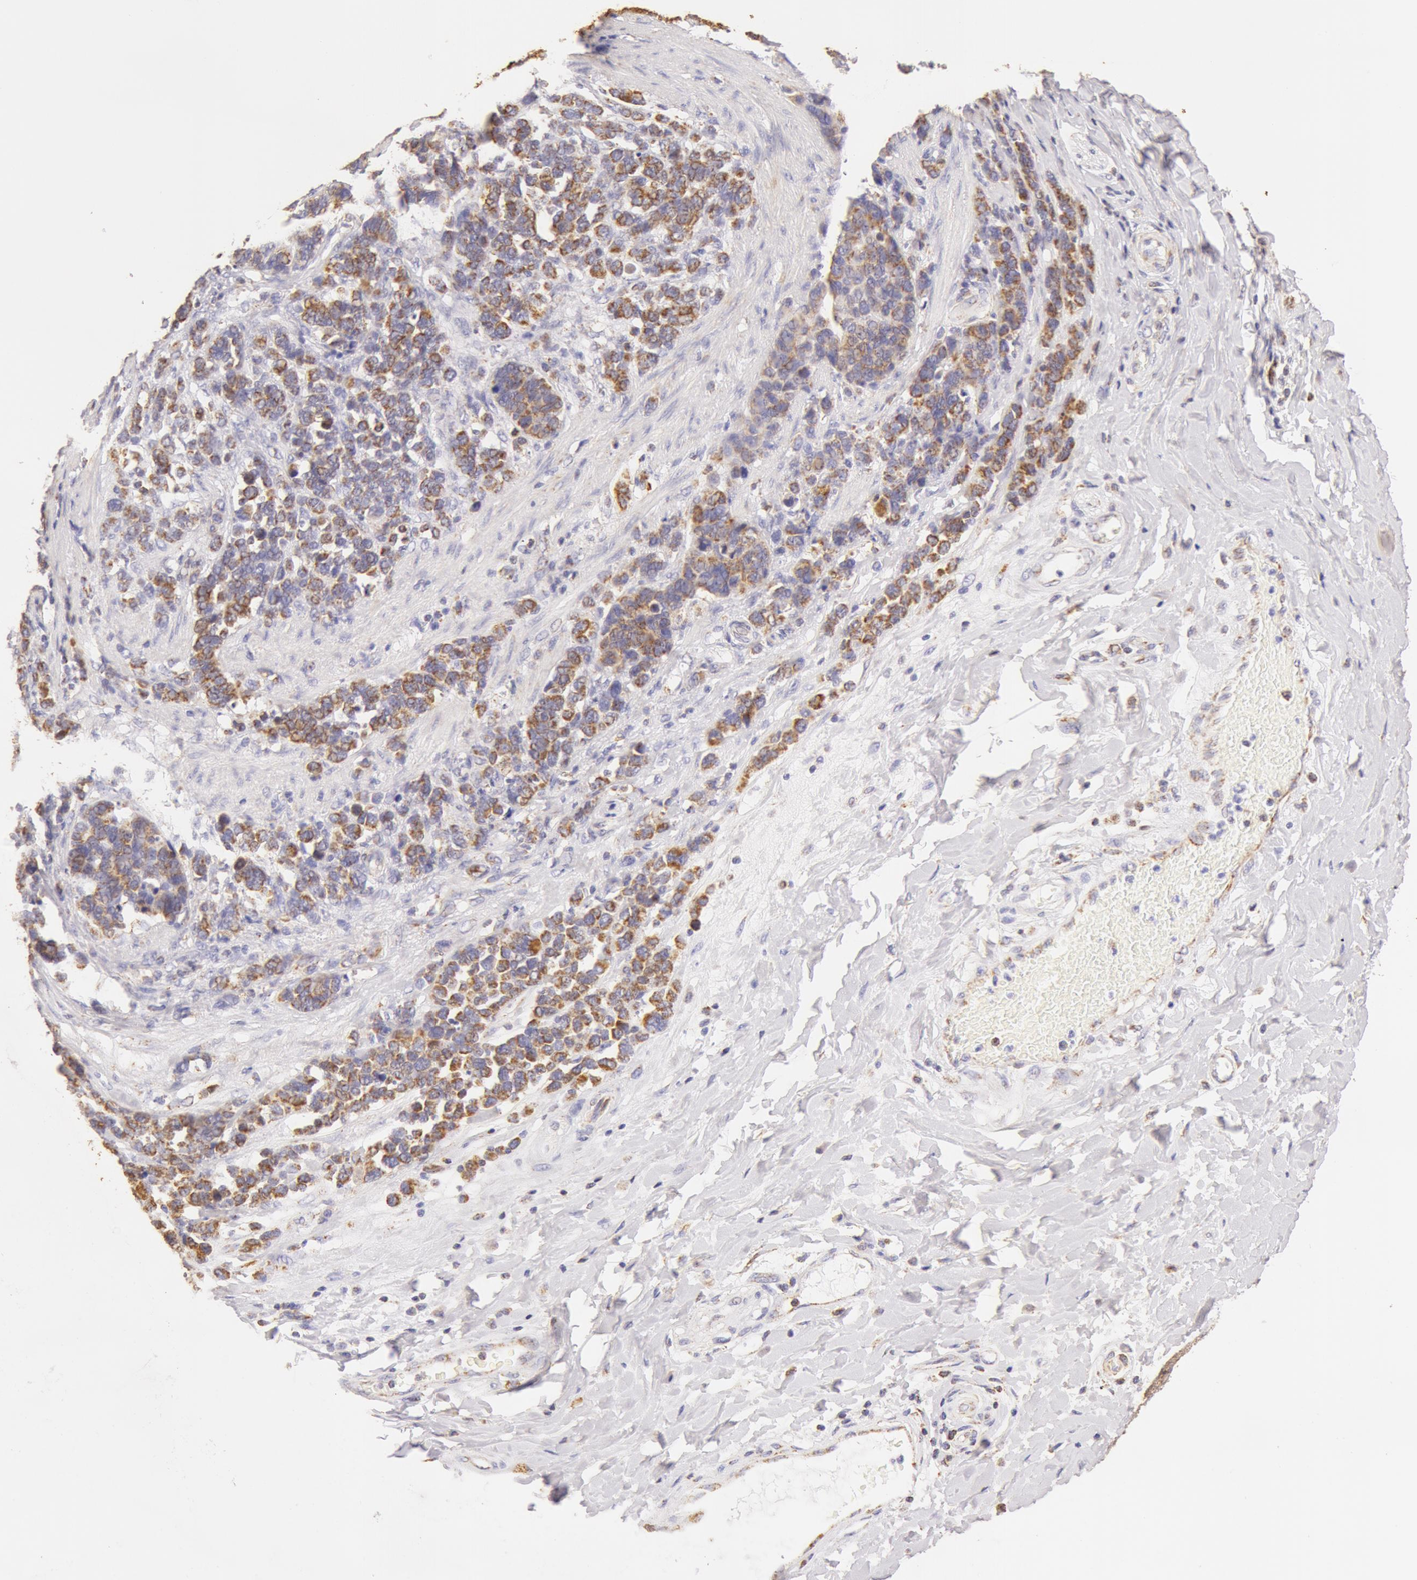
{"staining": {"intensity": "moderate", "quantity": "<25%", "location": "cytoplasmic/membranous"}, "tissue": "stomach cancer", "cell_type": "Tumor cells", "image_type": "cancer", "snomed": [{"axis": "morphology", "description": "Adenocarcinoma, NOS"}, {"axis": "topography", "description": "Stomach, upper"}], "caption": "Protein expression analysis of stomach adenocarcinoma demonstrates moderate cytoplasmic/membranous positivity in about <25% of tumor cells. (DAB (3,3'-diaminobenzidine) IHC, brown staining for protein, blue staining for nuclei).", "gene": "ATP5F1B", "patient": {"sex": "male", "age": 71}}